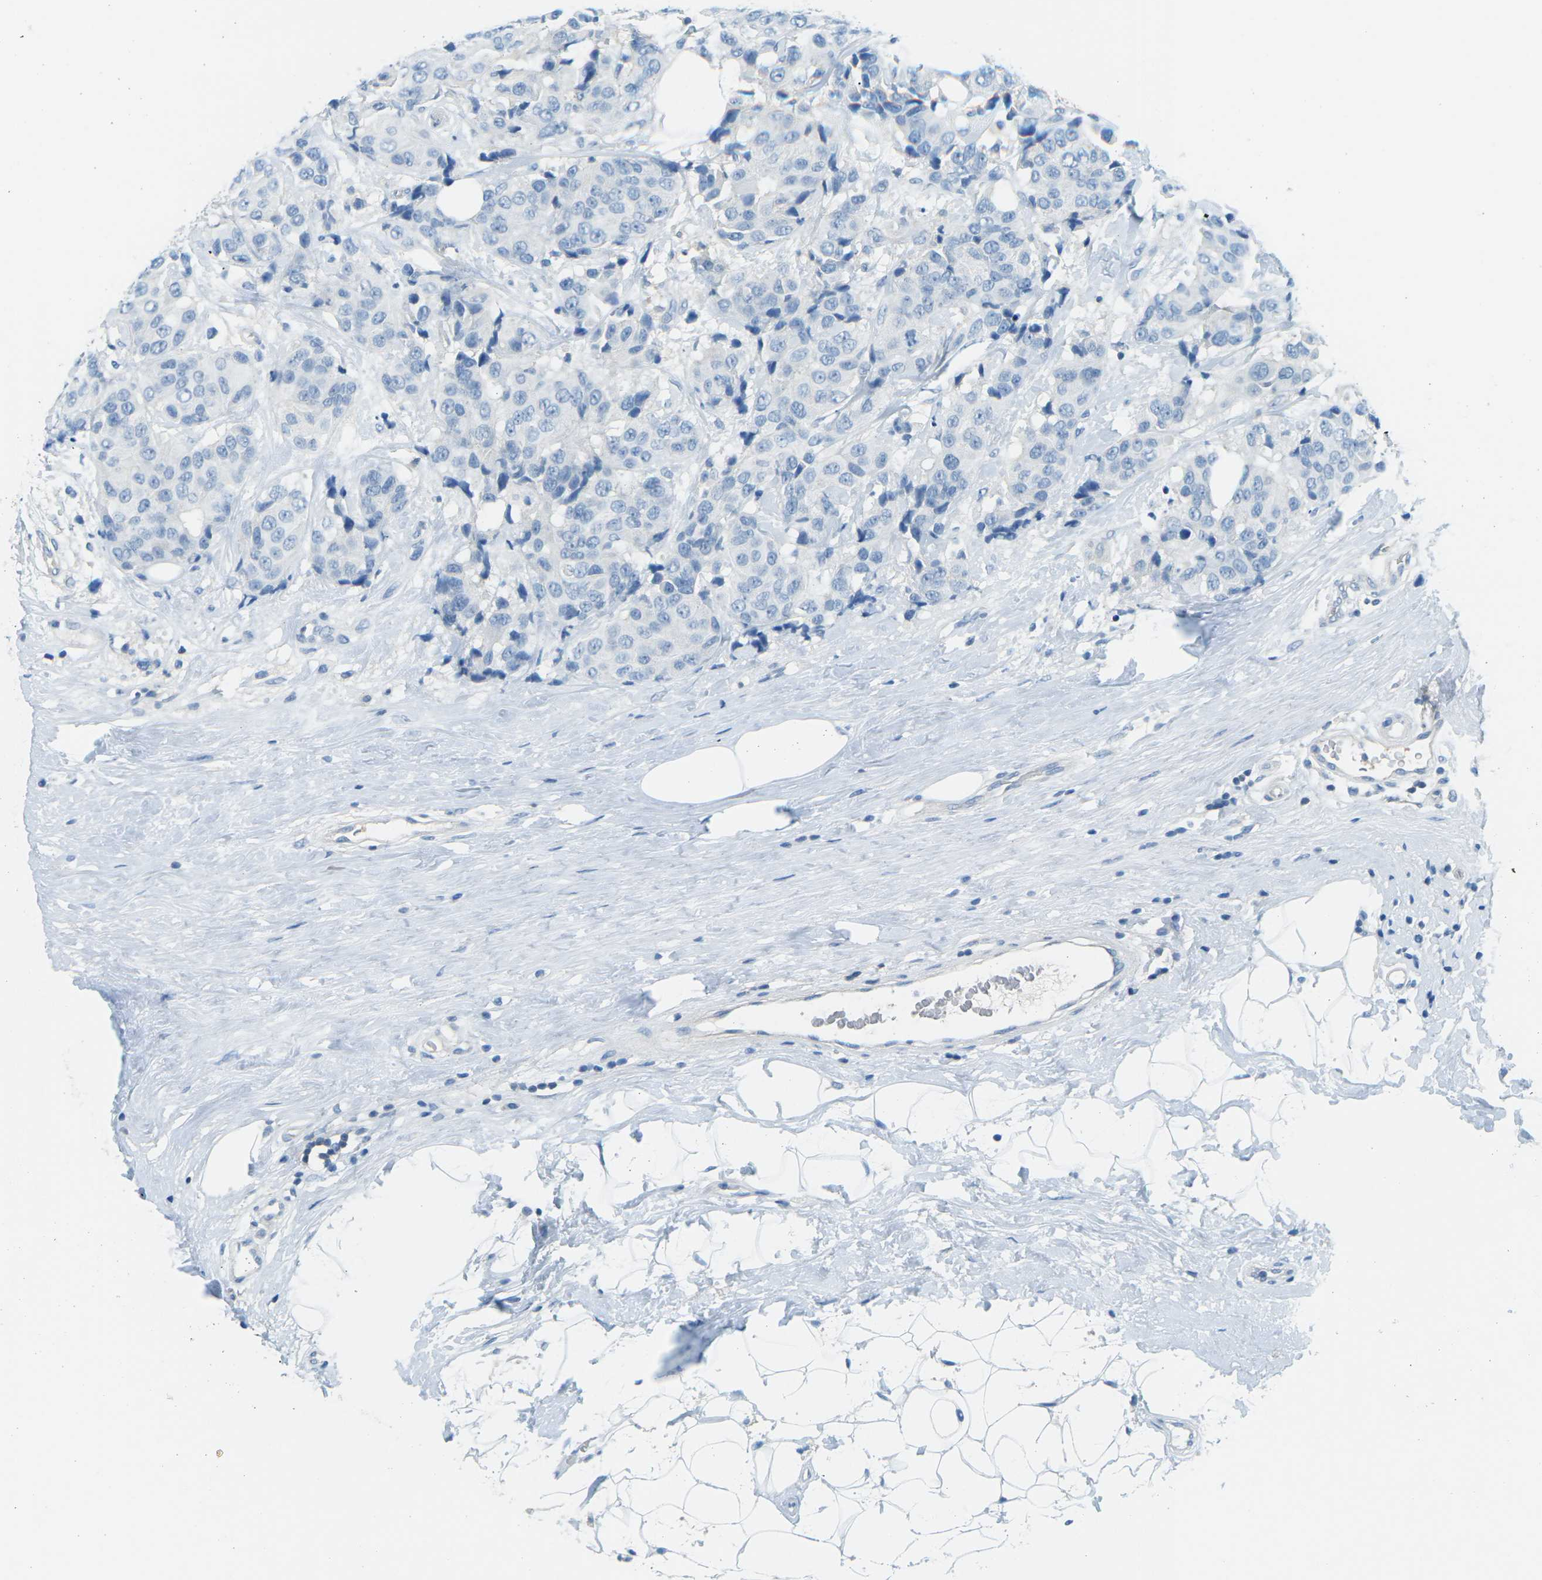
{"staining": {"intensity": "negative", "quantity": "none", "location": "none"}, "tissue": "breast cancer", "cell_type": "Tumor cells", "image_type": "cancer", "snomed": [{"axis": "morphology", "description": "Normal tissue, NOS"}, {"axis": "morphology", "description": "Duct carcinoma"}, {"axis": "topography", "description": "Breast"}], "caption": "Immunohistochemical staining of human breast cancer (infiltrating ductal carcinoma) demonstrates no significant expression in tumor cells.", "gene": "CD47", "patient": {"sex": "female", "age": 39}}